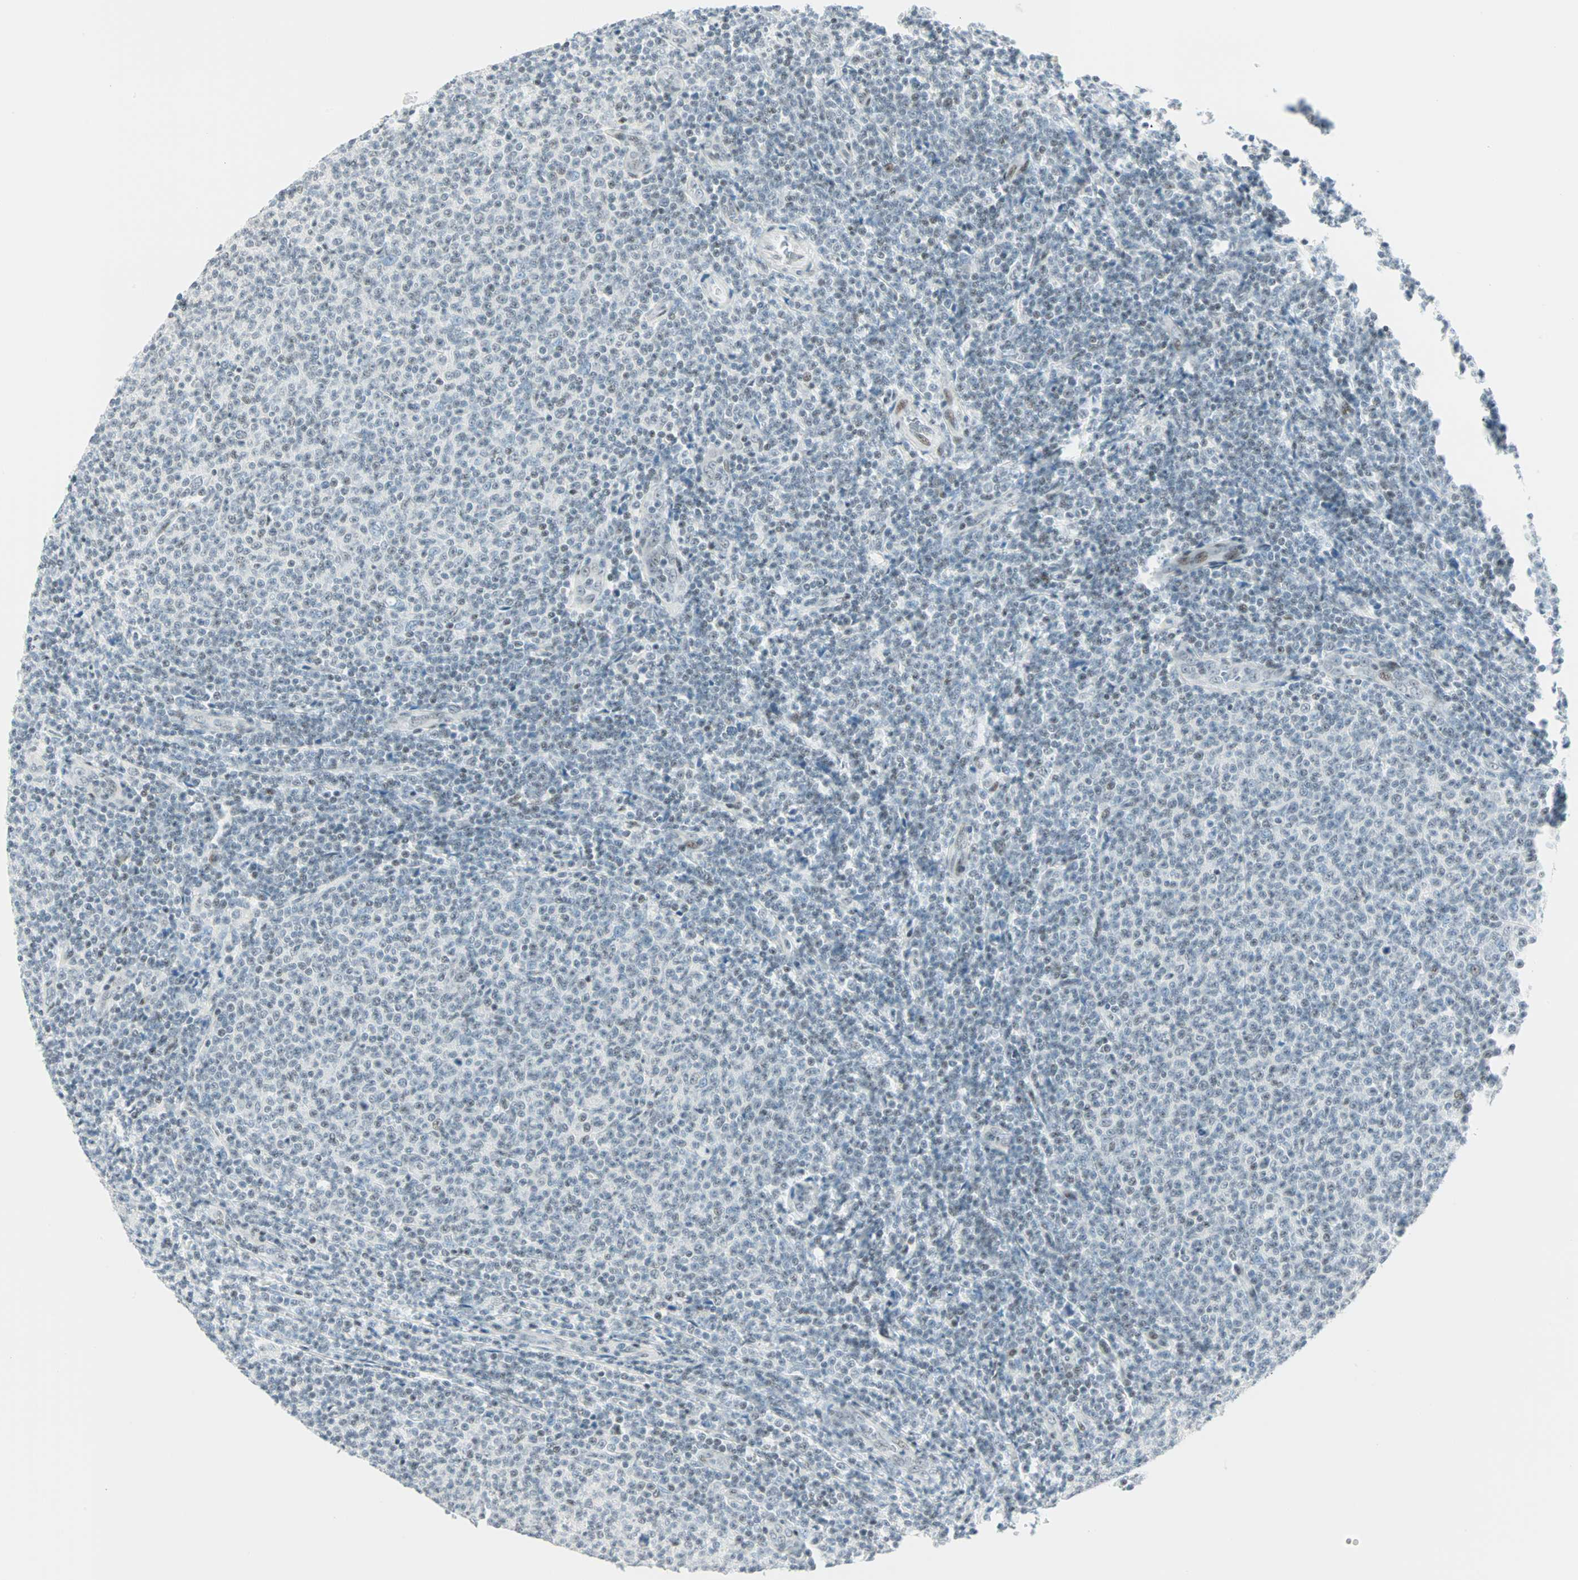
{"staining": {"intensity": "negative", "quantity": "none", "location": "none"}, "tissue": "lymphoma", "cell_type": "Tumor cells", "image_type": "cancer", "snomed": [{"axis": "morphology", "description": "Malignant lymphoma, non-Hodgkin's type, Low grade"}, {"axis": "topography", "description": "Lymph node"}], "caption": "This is an immunohistochemistry (IHC) micrograph of human low-grade malignant lymphoma, non-Hodgkin's type. There is no expression in tumor cells.", "gene": "PKNOX1", "patient": {"sex": "male", "age": 66}}